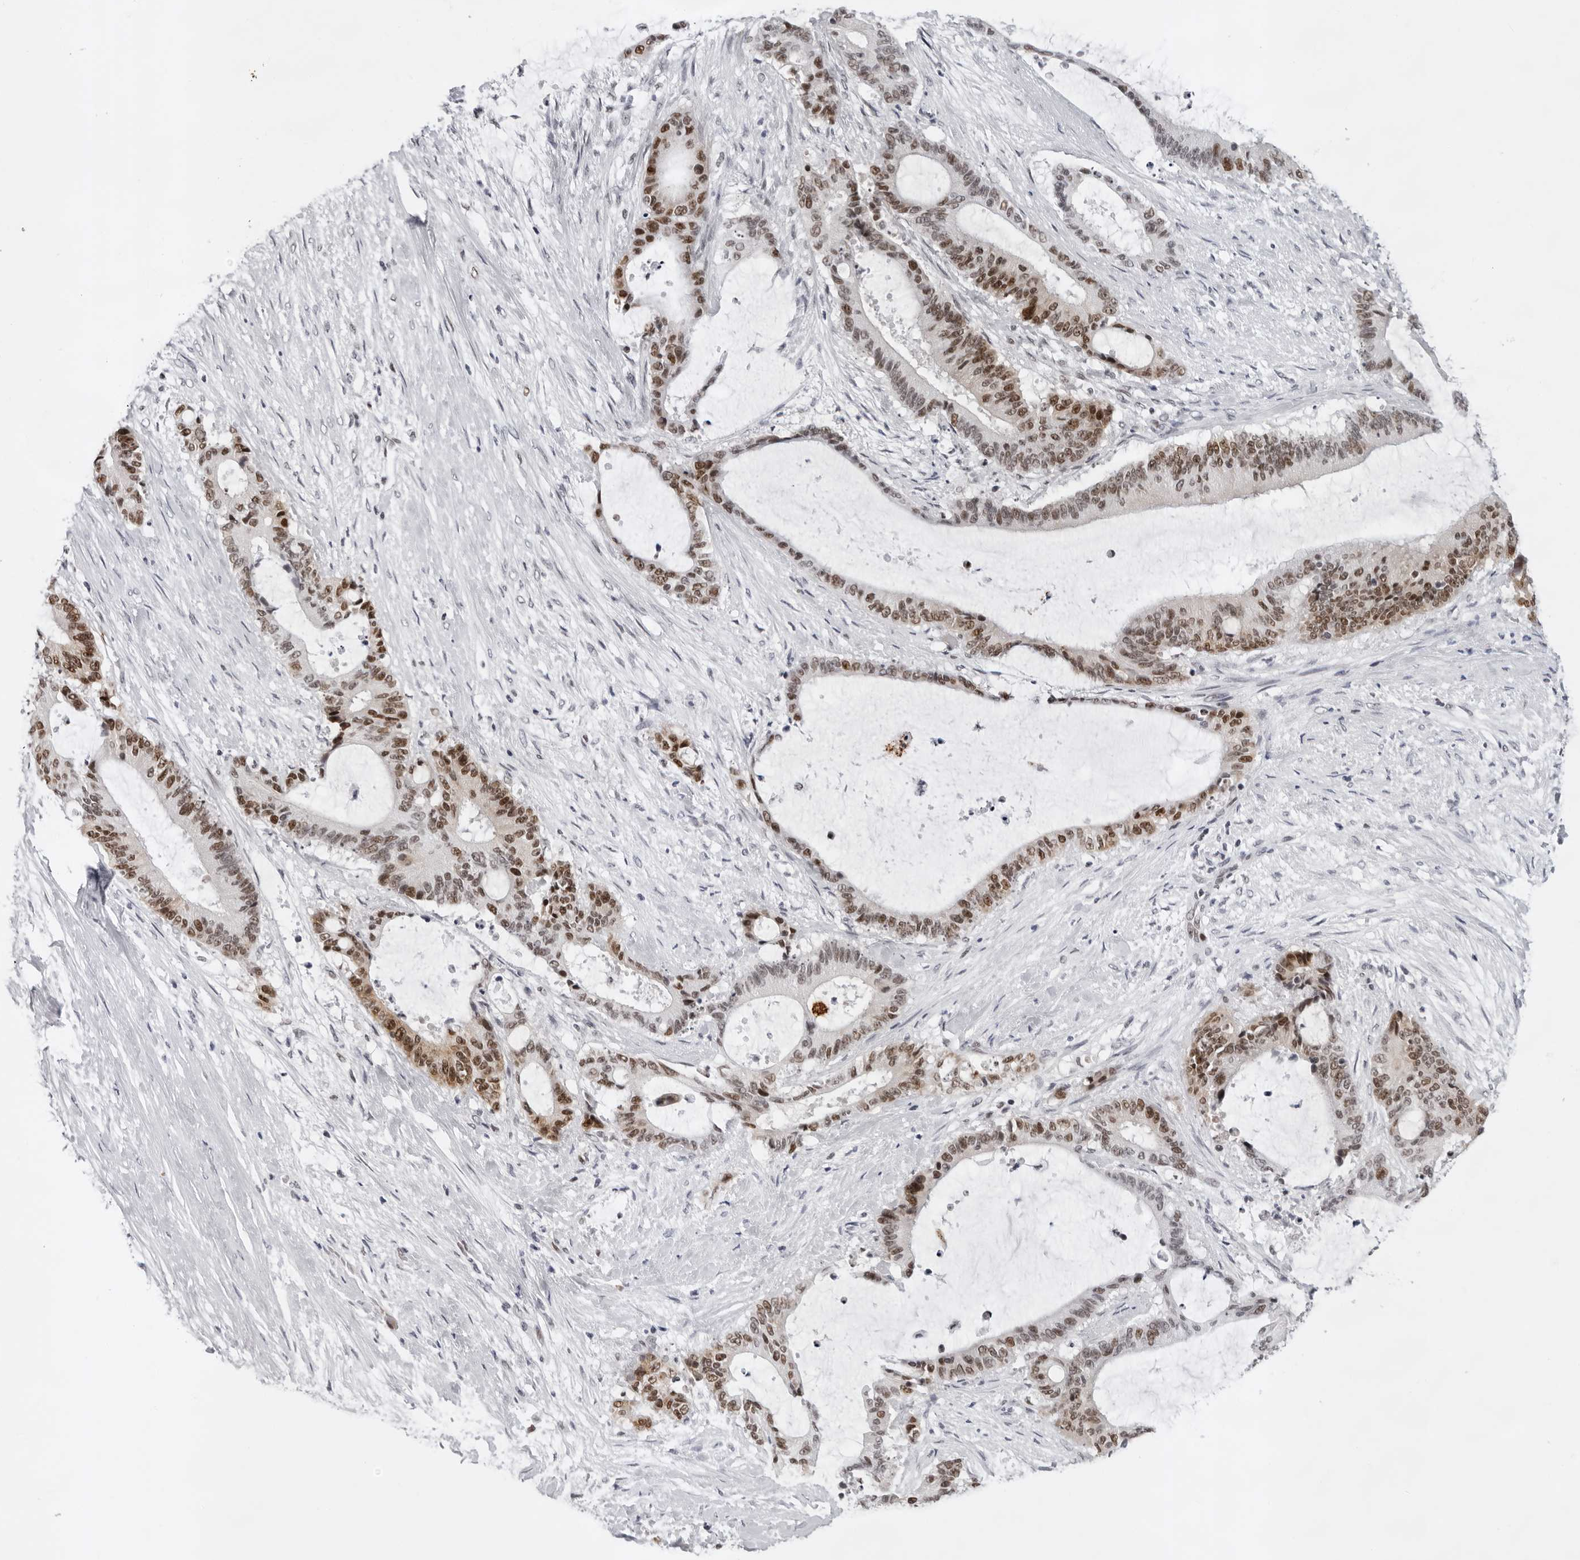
{"staining": {"intensity": "moderate", "quantity": ">75%", "location": "nuclear"}, "tissue": "liver cancer", "cell_type": "Tumor cells", "image_type": "cancer", "snomed": [{"axis": "morphology", "description": "Normal tissue, NOS"}, {"axis": "morphology", "description": "Cholangiocarcinoma"}, {"axis": "topography", "description": "Liver"}, {"axis": "topography", "description": "Peripheral nerve tissue"}], "caption": "Immunohistochemical staining of cholangiocarcinoma (liver) displays medium levels of moderate nuclear protein staining in approximately >75% of tumor cells. (DAB = brown stain, brightfield microscopy at high magnification).", "gene": "USP1", "patient": {"sex": "female", "age": 73}}